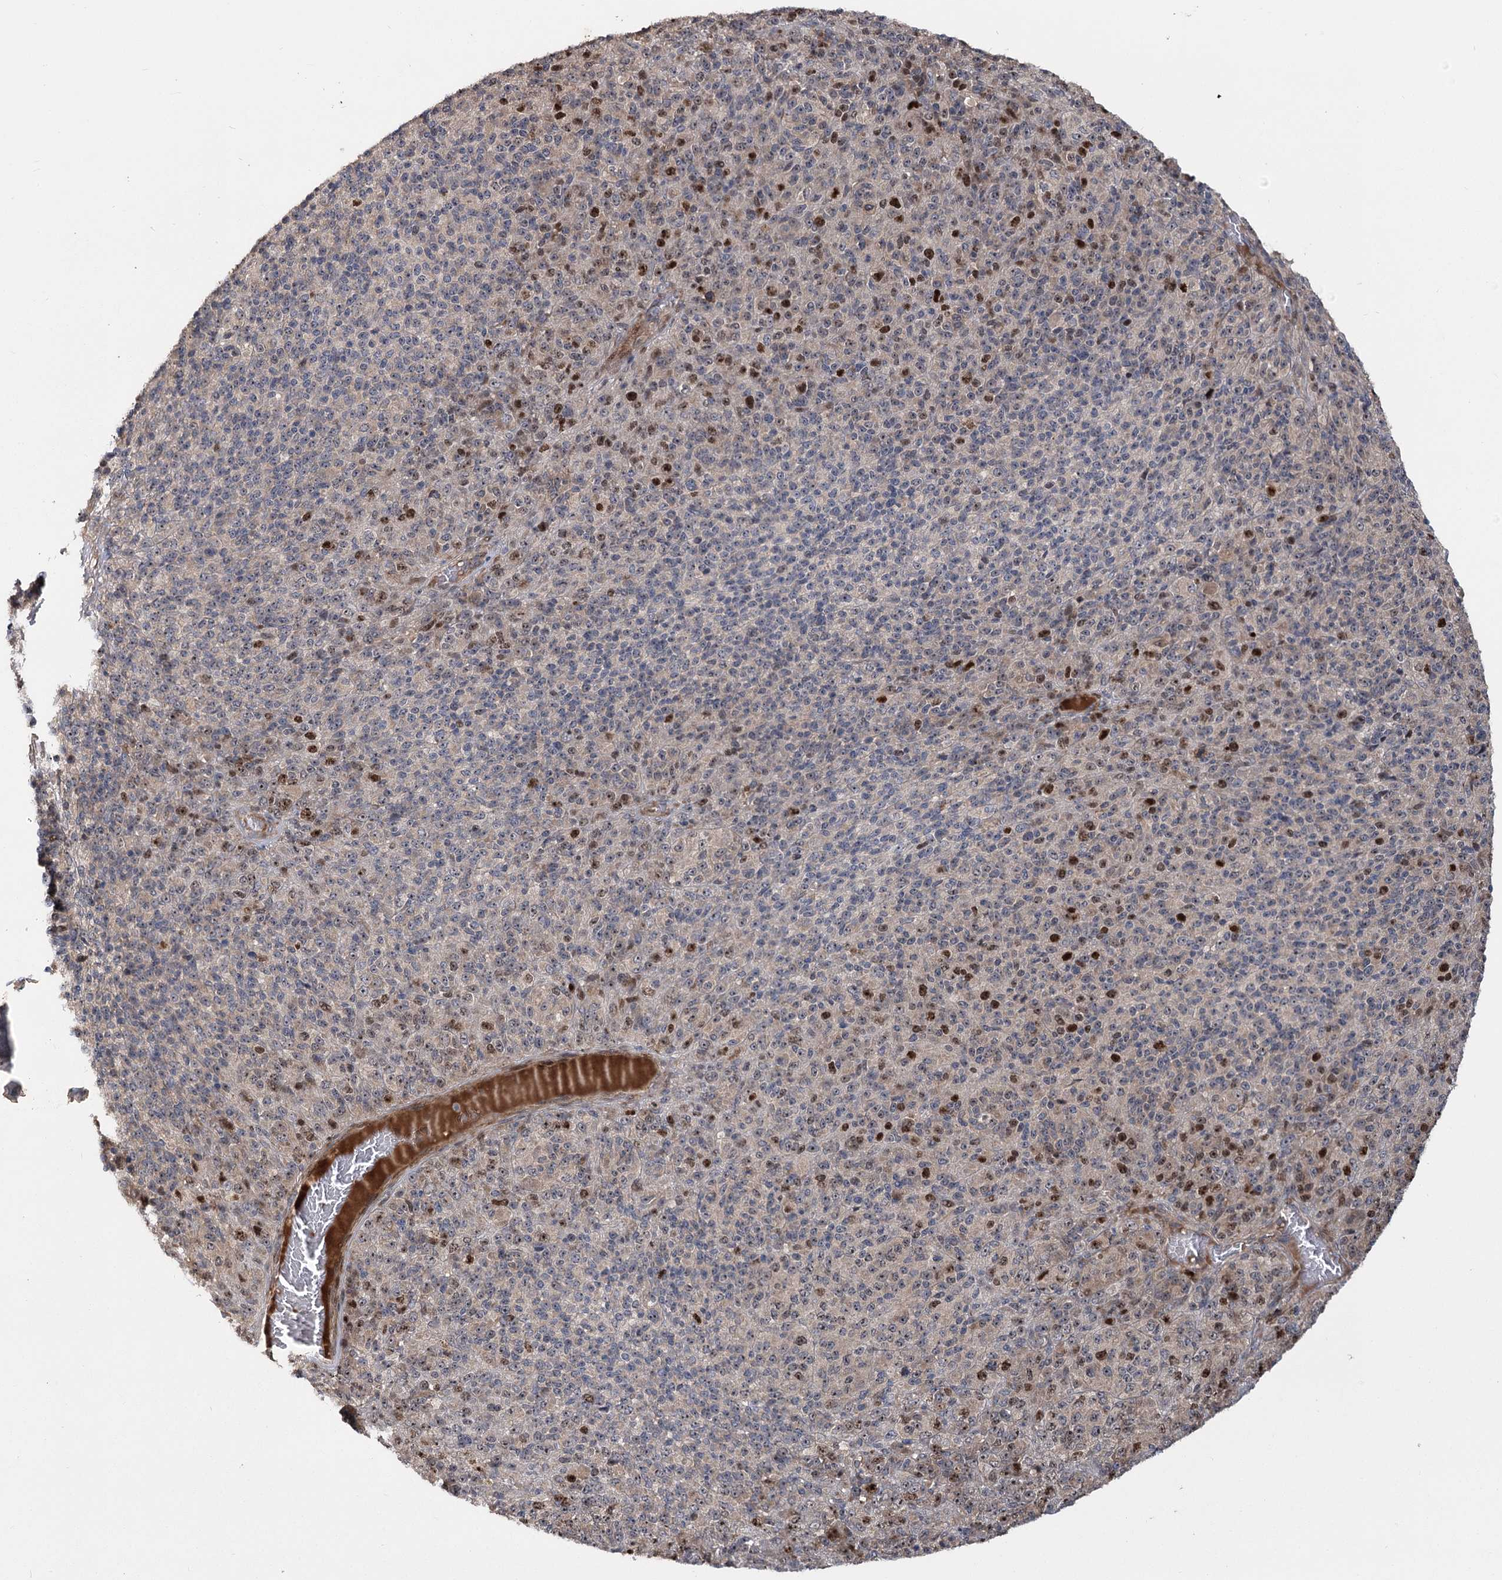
{"staining": {"intensity": "moderate", "quantity": "25%-75%", "location": "nuclear"}, "tissue": "melanoma", "cell_type": "Tumor cells", "image_type": "cancer", "snomed": [{"axis": "morphology", "description": "Malignant melanoma, Metastatic site"}, {"axis": "topography", "description": "Brain"}], "caption": "Moderate nuclear expression is appreciated in about 25%-75% of tumor cells in malignant melanoma (metastatic site).", "gene": "PIK3C2A", "patient": {"sex": "female", "age": 56}}